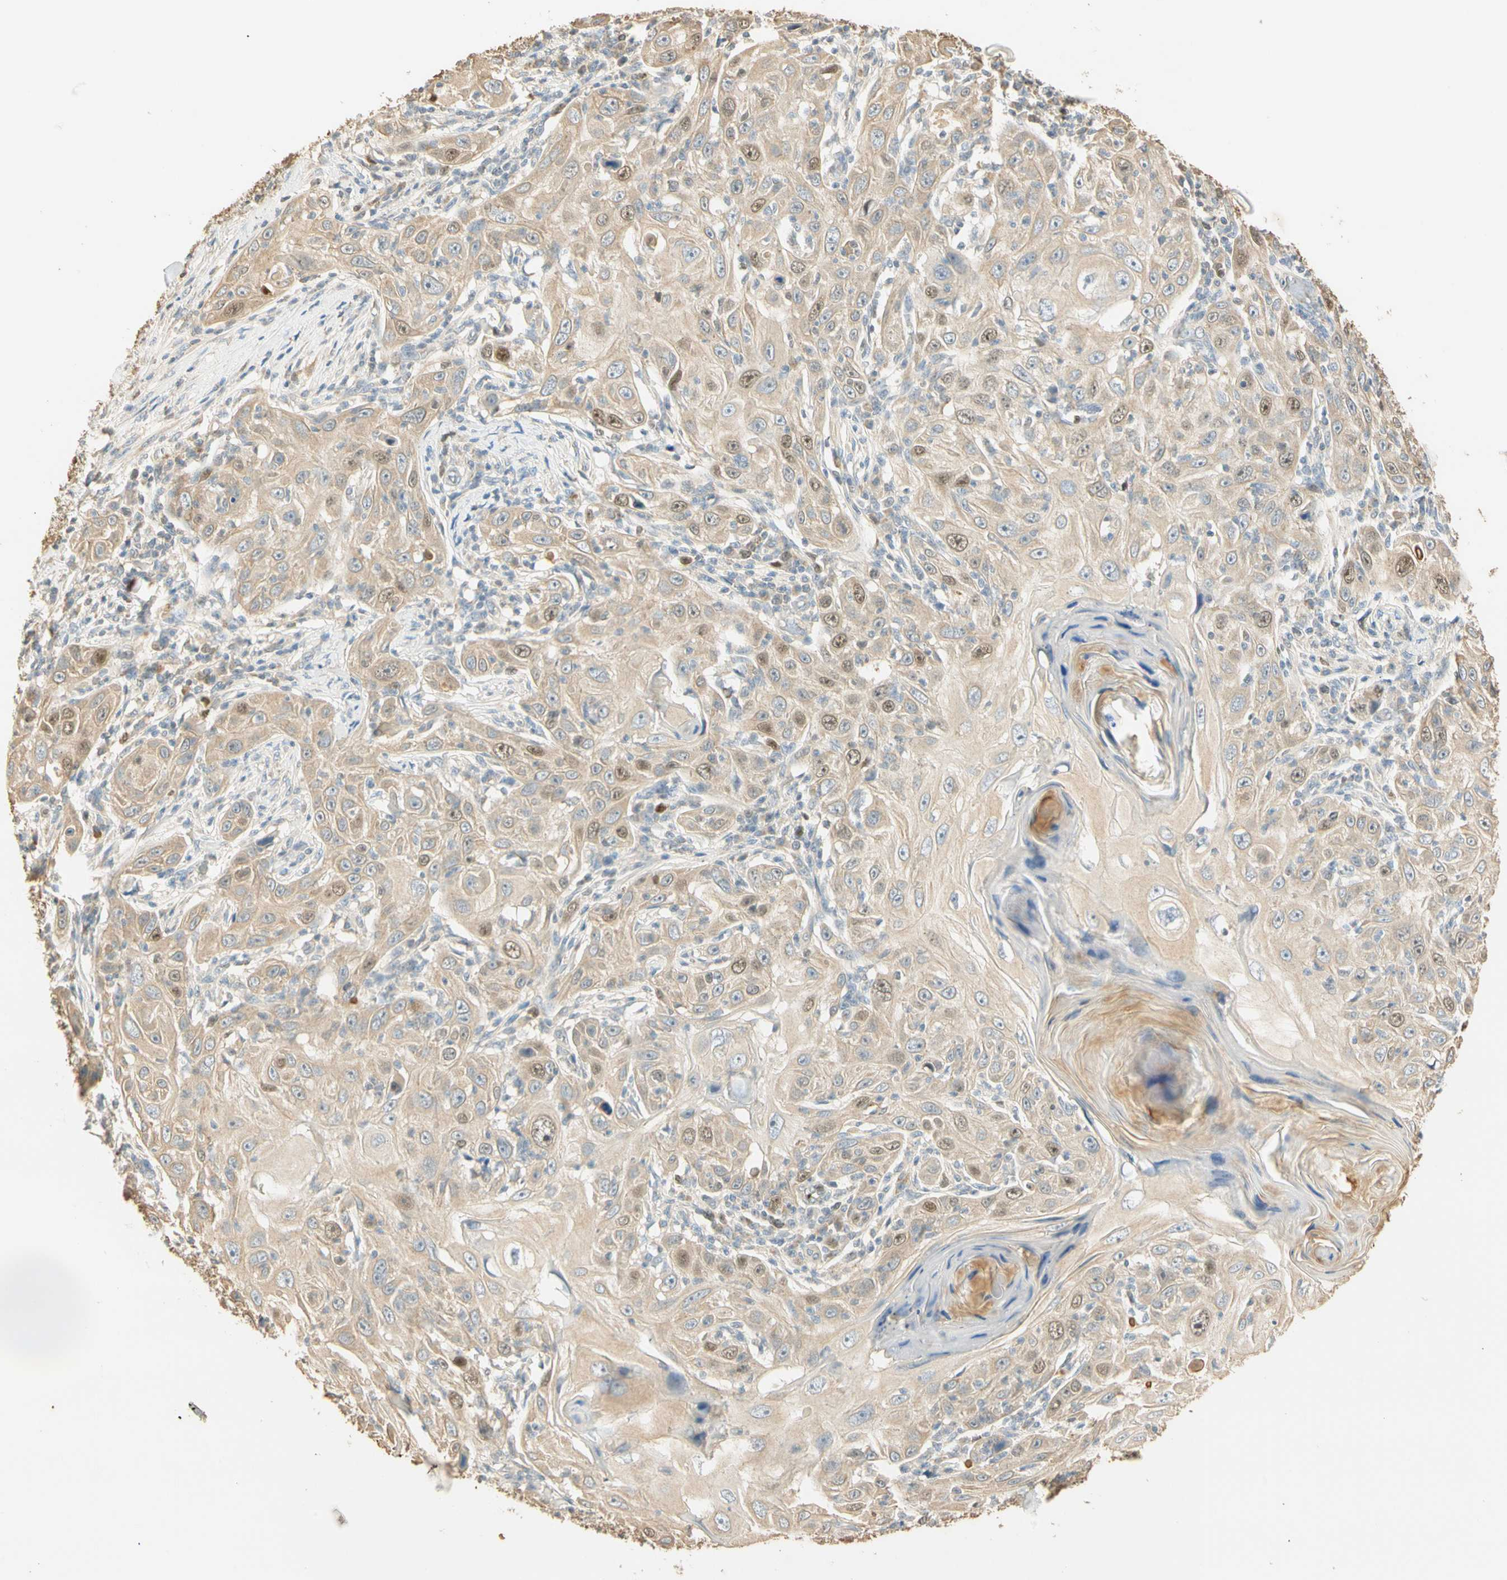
{"staining": {"intensity": "weak", "quantity": "25%-75%", "location": "cytoplasmic/membranous,nuclear"}, "tissue": "skin cancer", "cell_type": "Tumor cells", "image_type": "cancer", "snomed": [{"axis": "morphology", "description": "Squamous cell carcinoma, NOS"}, {"axis": "topography", "description": "Skin"}], "caption": "Human skin squamous cell carcinoma stained for a protein (brown) demonstrates weak cytoplasmic/membranous and nuclear positive positivity in about 25%-75% of tumor cells.", "gene": "RAD18", "patient": {"sex": "female", "age": 88}}